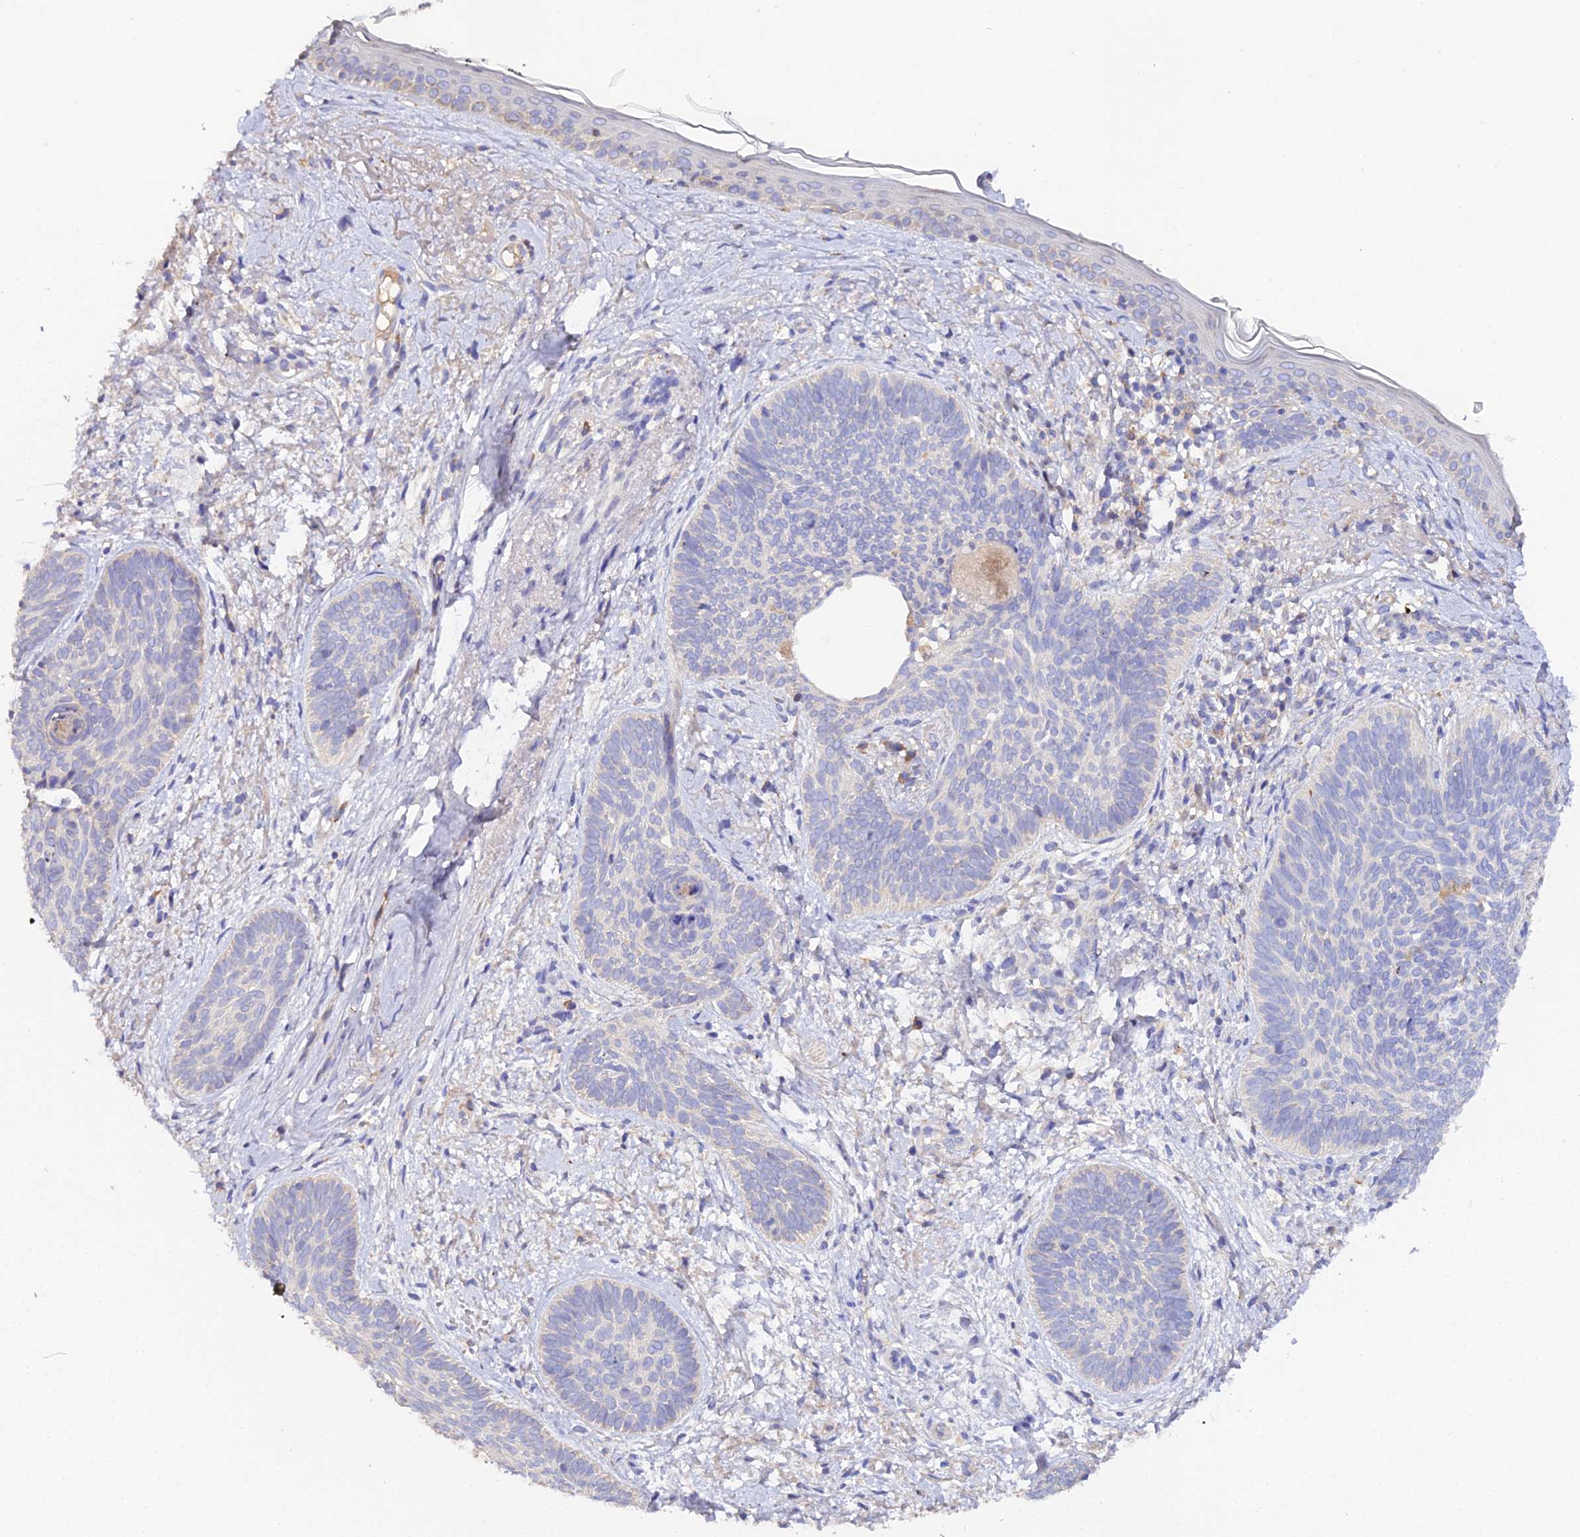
{"staining": {"intensity": "negative", "quantity": "none", "location": "none"}, "tissue": "skin cancer", "cell_type": "Tumor cells", "image_type": "cancer", "snomed": [{"axis": "morphology", "description": "Basal cell carcinoma"}, {"axis": "topography", "description": "Skin"}], "caption": "Tumor cells show no significant protein positivity in basal cell carcinoma (skin). (IHC, brightfield microscopy, high magnification).", "gene": "SCX", "patient": {"sex": "female", "age": 81}}